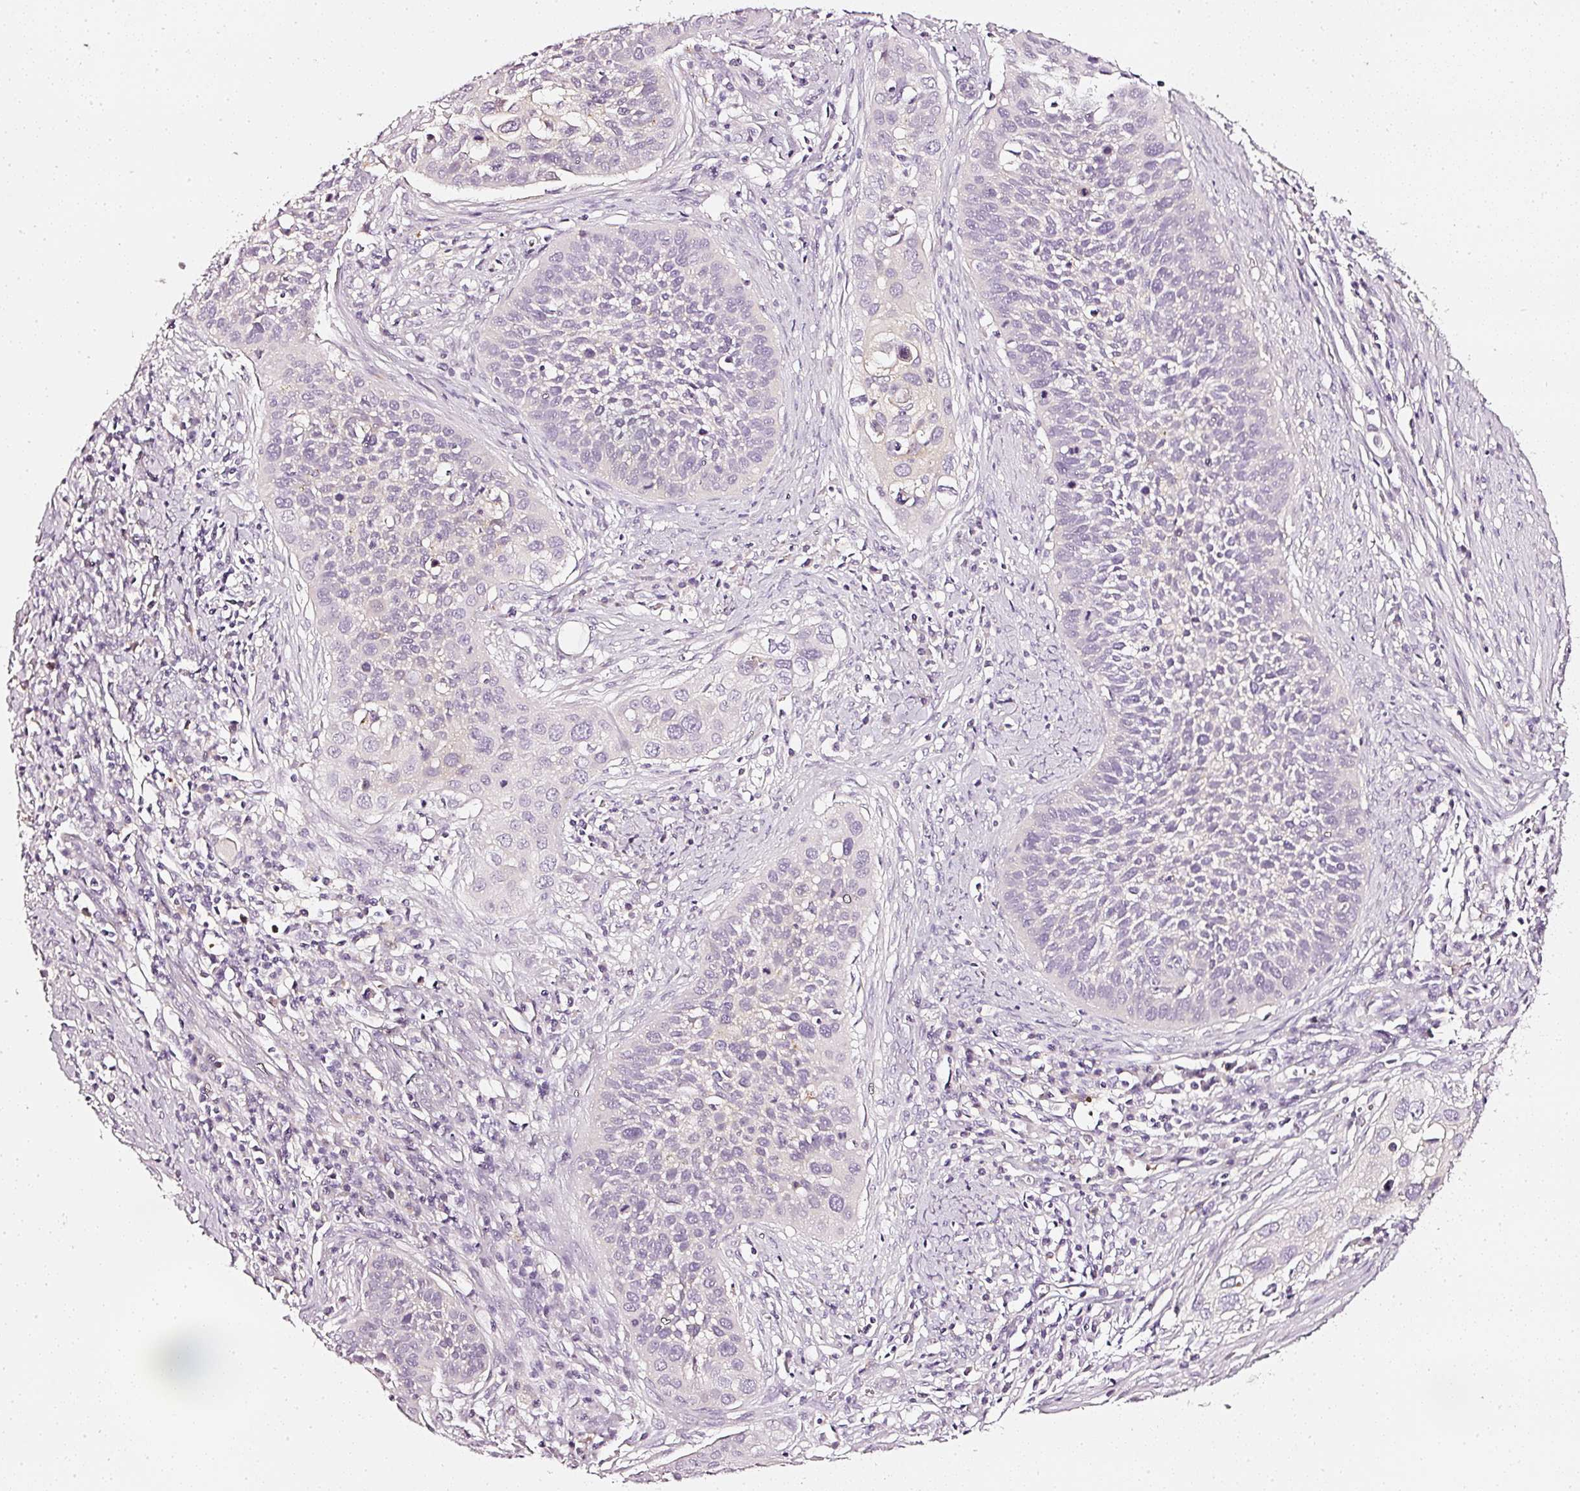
{"staining": {"intensity": "negative", "quantity": "none", "location": "none"}, "tissue": "cervical cancer", "cell_type": "Tumor cells", "image_type": "cancer", "snomed": [{"axis": "morphology", "description": "Squamous cell carcinoma, NOS"}, {"axis": "topography", "description": "Cervix"}], "caption": "The IHC image has no significant expression in tumor cells of cervical cancer tissue.", "gene": "CNP", "patient": {"sex": "female", "age": 34}}